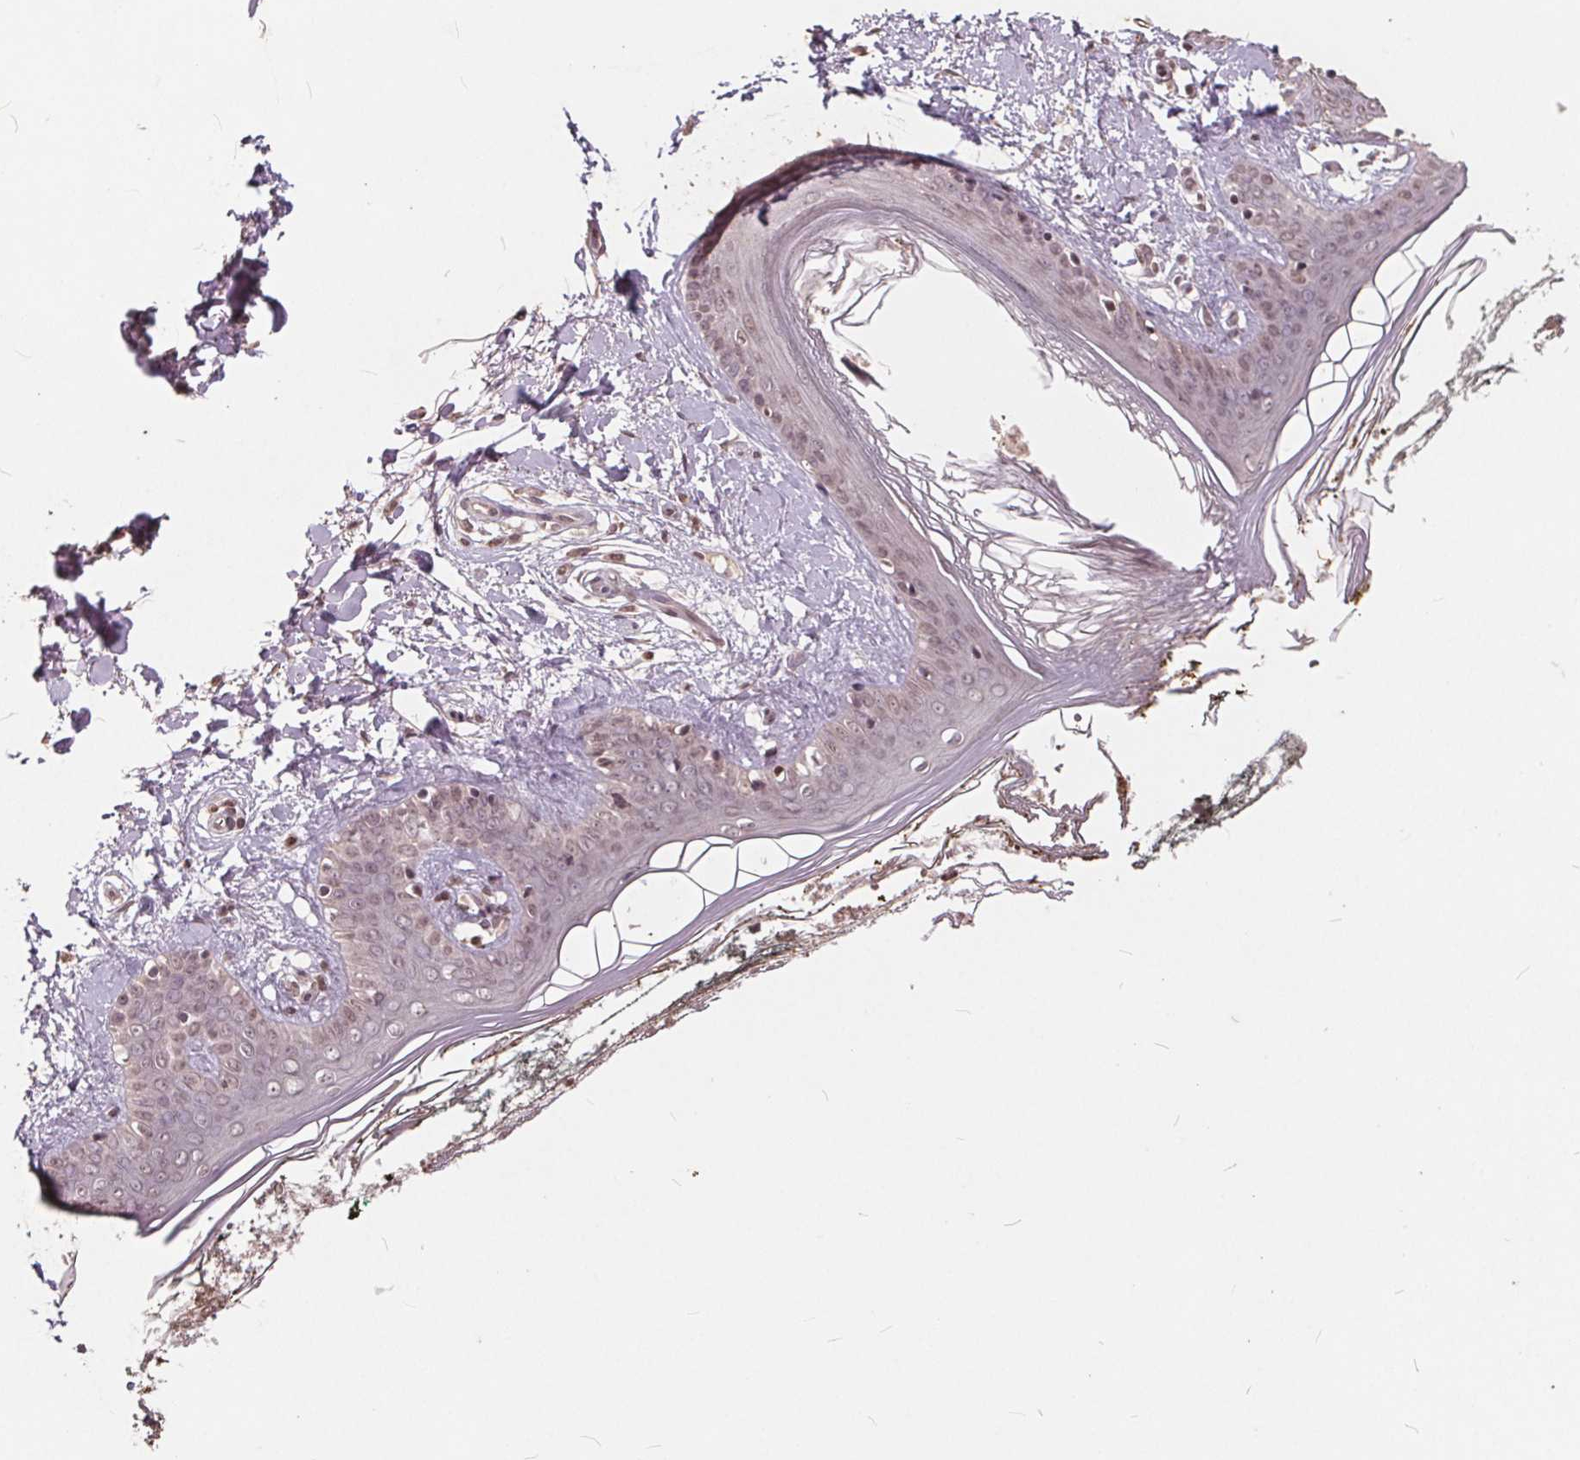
{"staining": {"intensity": "weak", "quantity": "25%-75%", "location": "nuclear"}, "tissue": "skin", "cell_type": "Fibroblasts", "image_type": "normal", "snomed": [{"axis": "morphology", "description": "Normal tissue, NOS"}, {"axis": "topography", "description": "Skin"}], "caption": "Benign skin exhibits weak nuclear positivity in about 25%-75% of fibroblasts, visualized by immunohistochemistry.", "gene": "DNMT3B", "patient": {"sex": "female", "age": 34}}